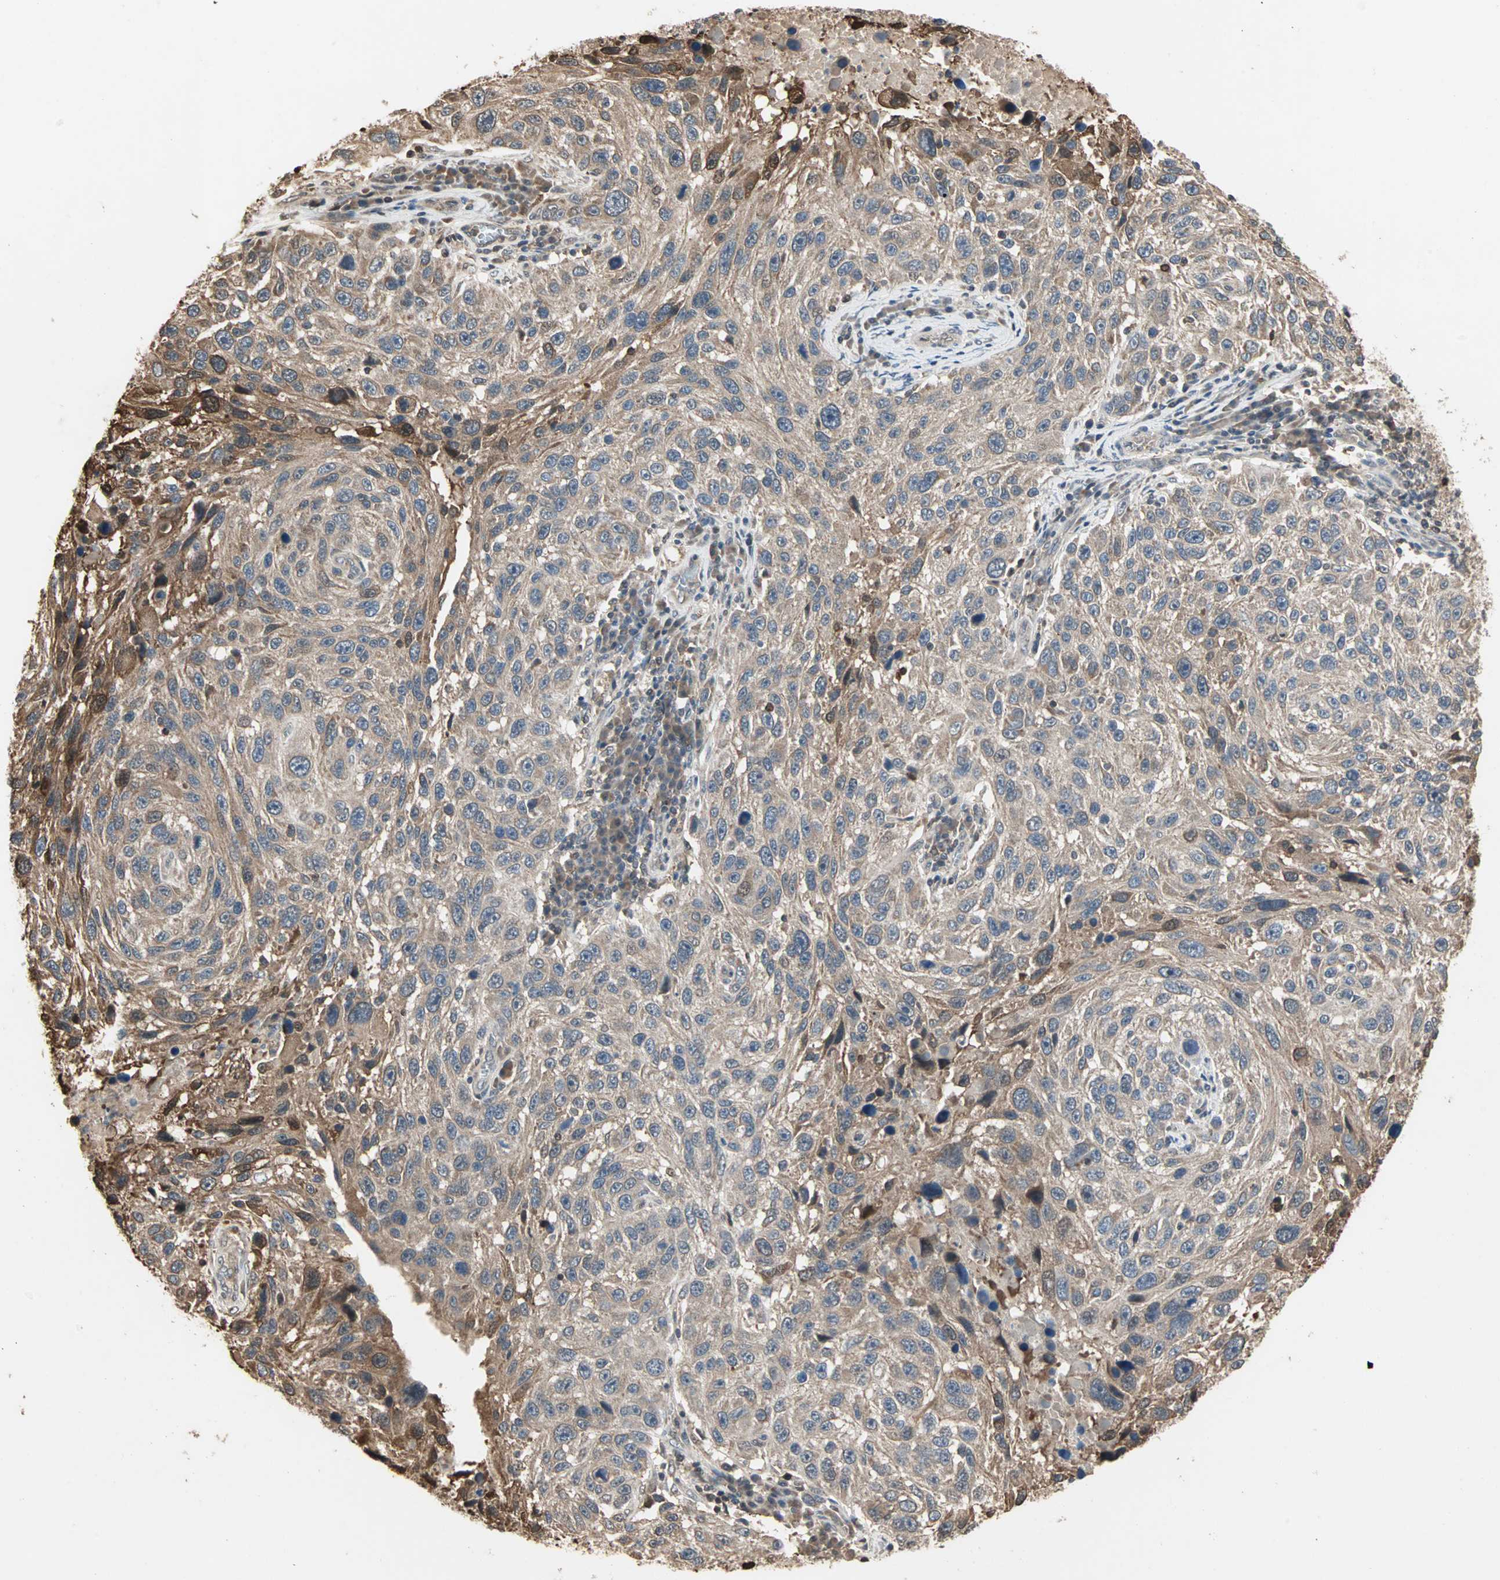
{"staining": {"intensity": "moderate", "quantity": ">75%", "location": "cytoplasmic/membranous"}, "tissue": "melanoma", "cell_type": "Tumor cells", "image_type": "cancer", "snomed": [{"axis": "morphology", "description": "Malignant melanoma, NOS"}, {"axis": "topography", "description": "Skin"}], "caption": "Protein expression analysis of melanoma reveals moderate cytoplasmic/membranous positivity in about >75% of tumor cells.", "gene": "DRG2", "patient": {"sex": "male", "age": 53}}